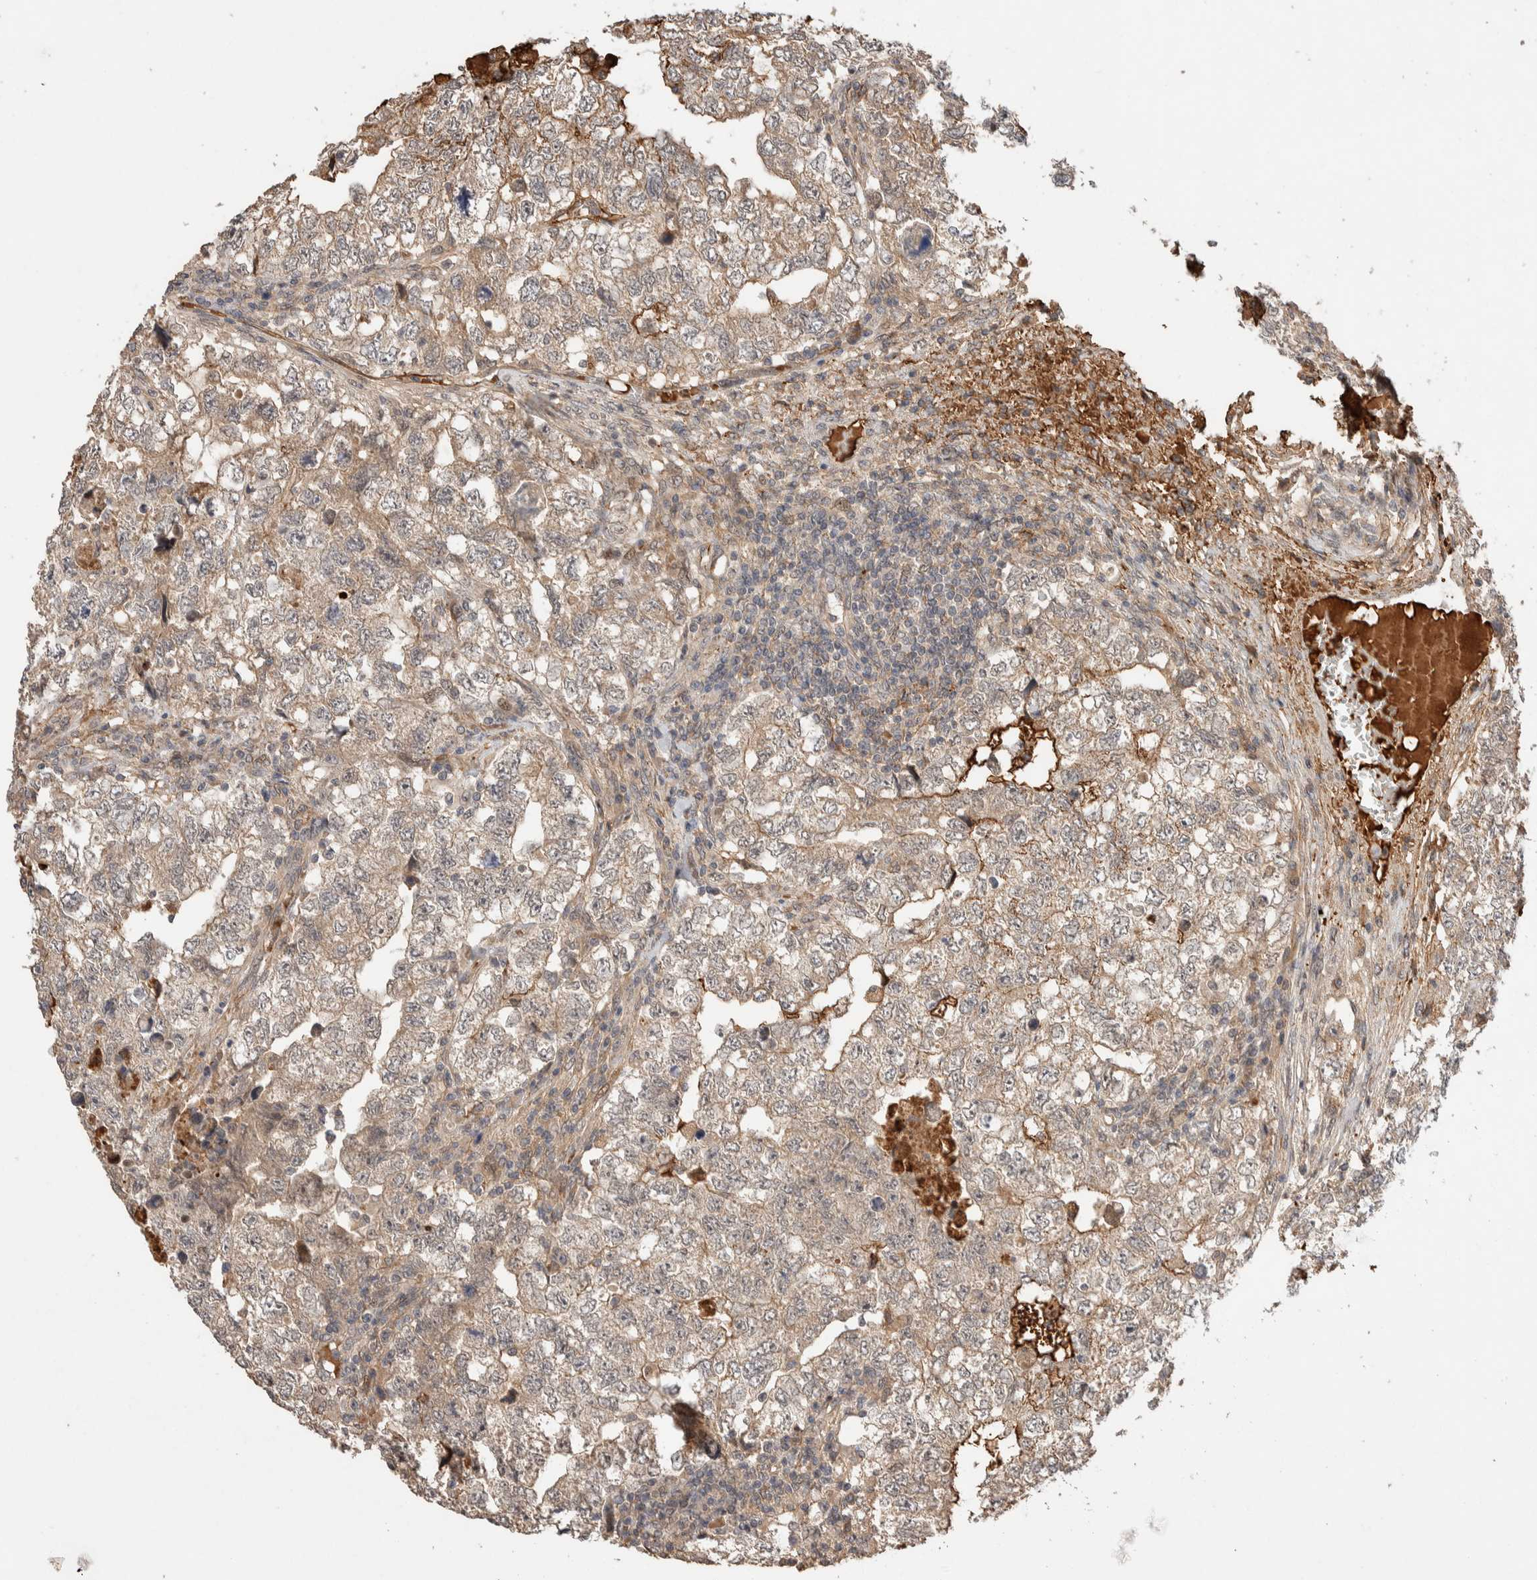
{"staining": {"intensity": "weak", "quantity": ">75%", "location": "cytoplasmic/membranous"}, "tissue": "testis cancer", "cell_type": "Tumor cells", "image_type": "cancer", "snomed": [{"axis": "morphology", "description": "Carcinoma, Embryonal, NOS"}, {"axis": "topography", "description": "Testis"}], "caption": "Immunohistochemistry (IHC) photomicrograph of human testis cancer stained for a protein (brown), which reveals low levels of weak cytoplasmic/membranous expression in about >75% of tumor cells.", "gene": "CASK", "patient": {"sex": "male", "age": 36}}